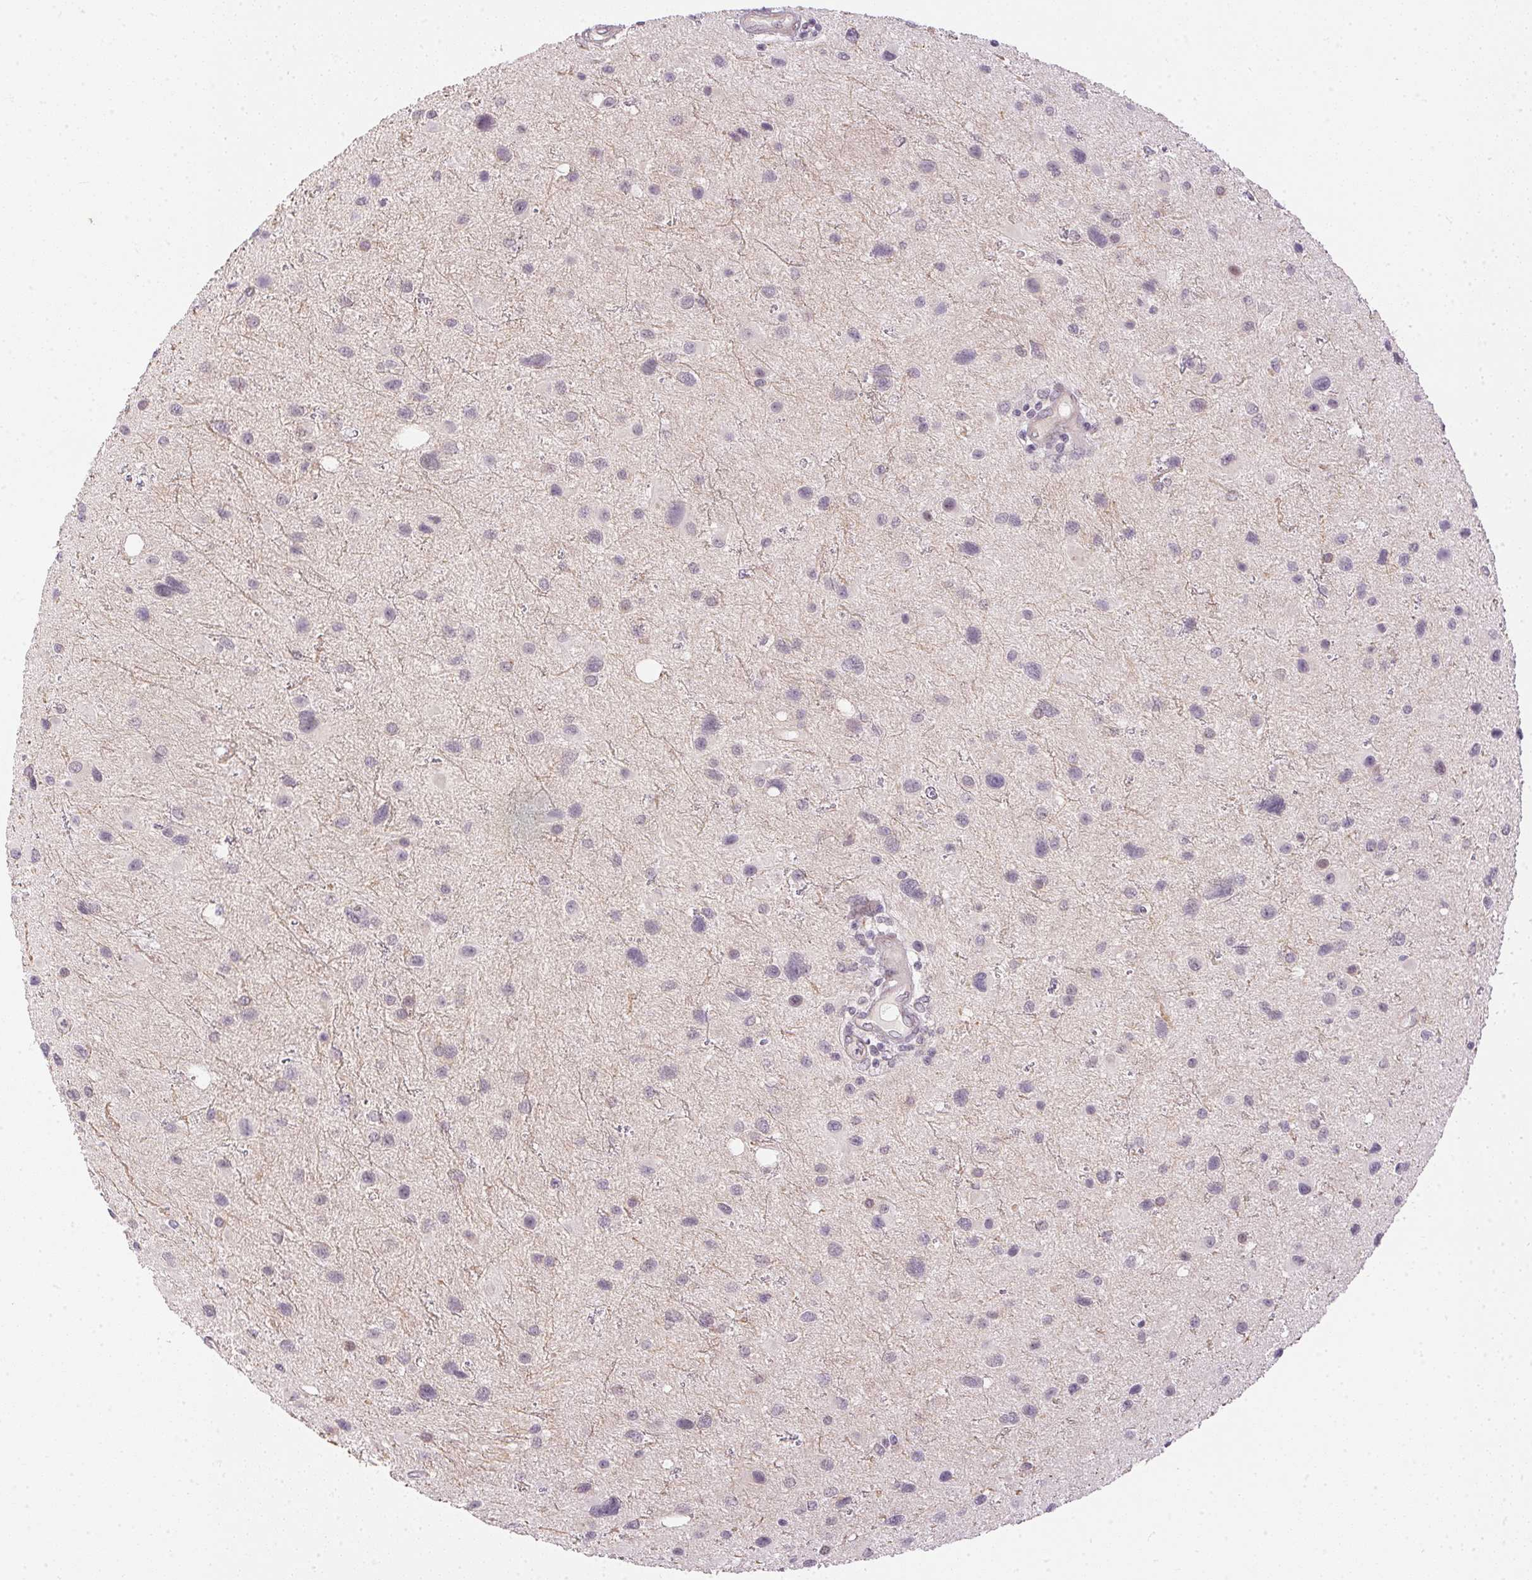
{"staining": {"intensity": "negative", "quantity": "none", "location": "none"}, "tissue": "glioma", "cell_type": "Tumor cells", "image_type": "cancer", "snomed": [{"axis": "morphology", "description": "Glioma, malignant, Low grade"}, {"axis": "topography", "description": "Brain"}], "caption": "DAB (3,3'-diaminobenzidine) immunohistochemical staining of malignant low-grade glioma displays no significant staining in tumor cells.", "gene": "TTC23L", "patient": {"sex": "female", "age": 32}}